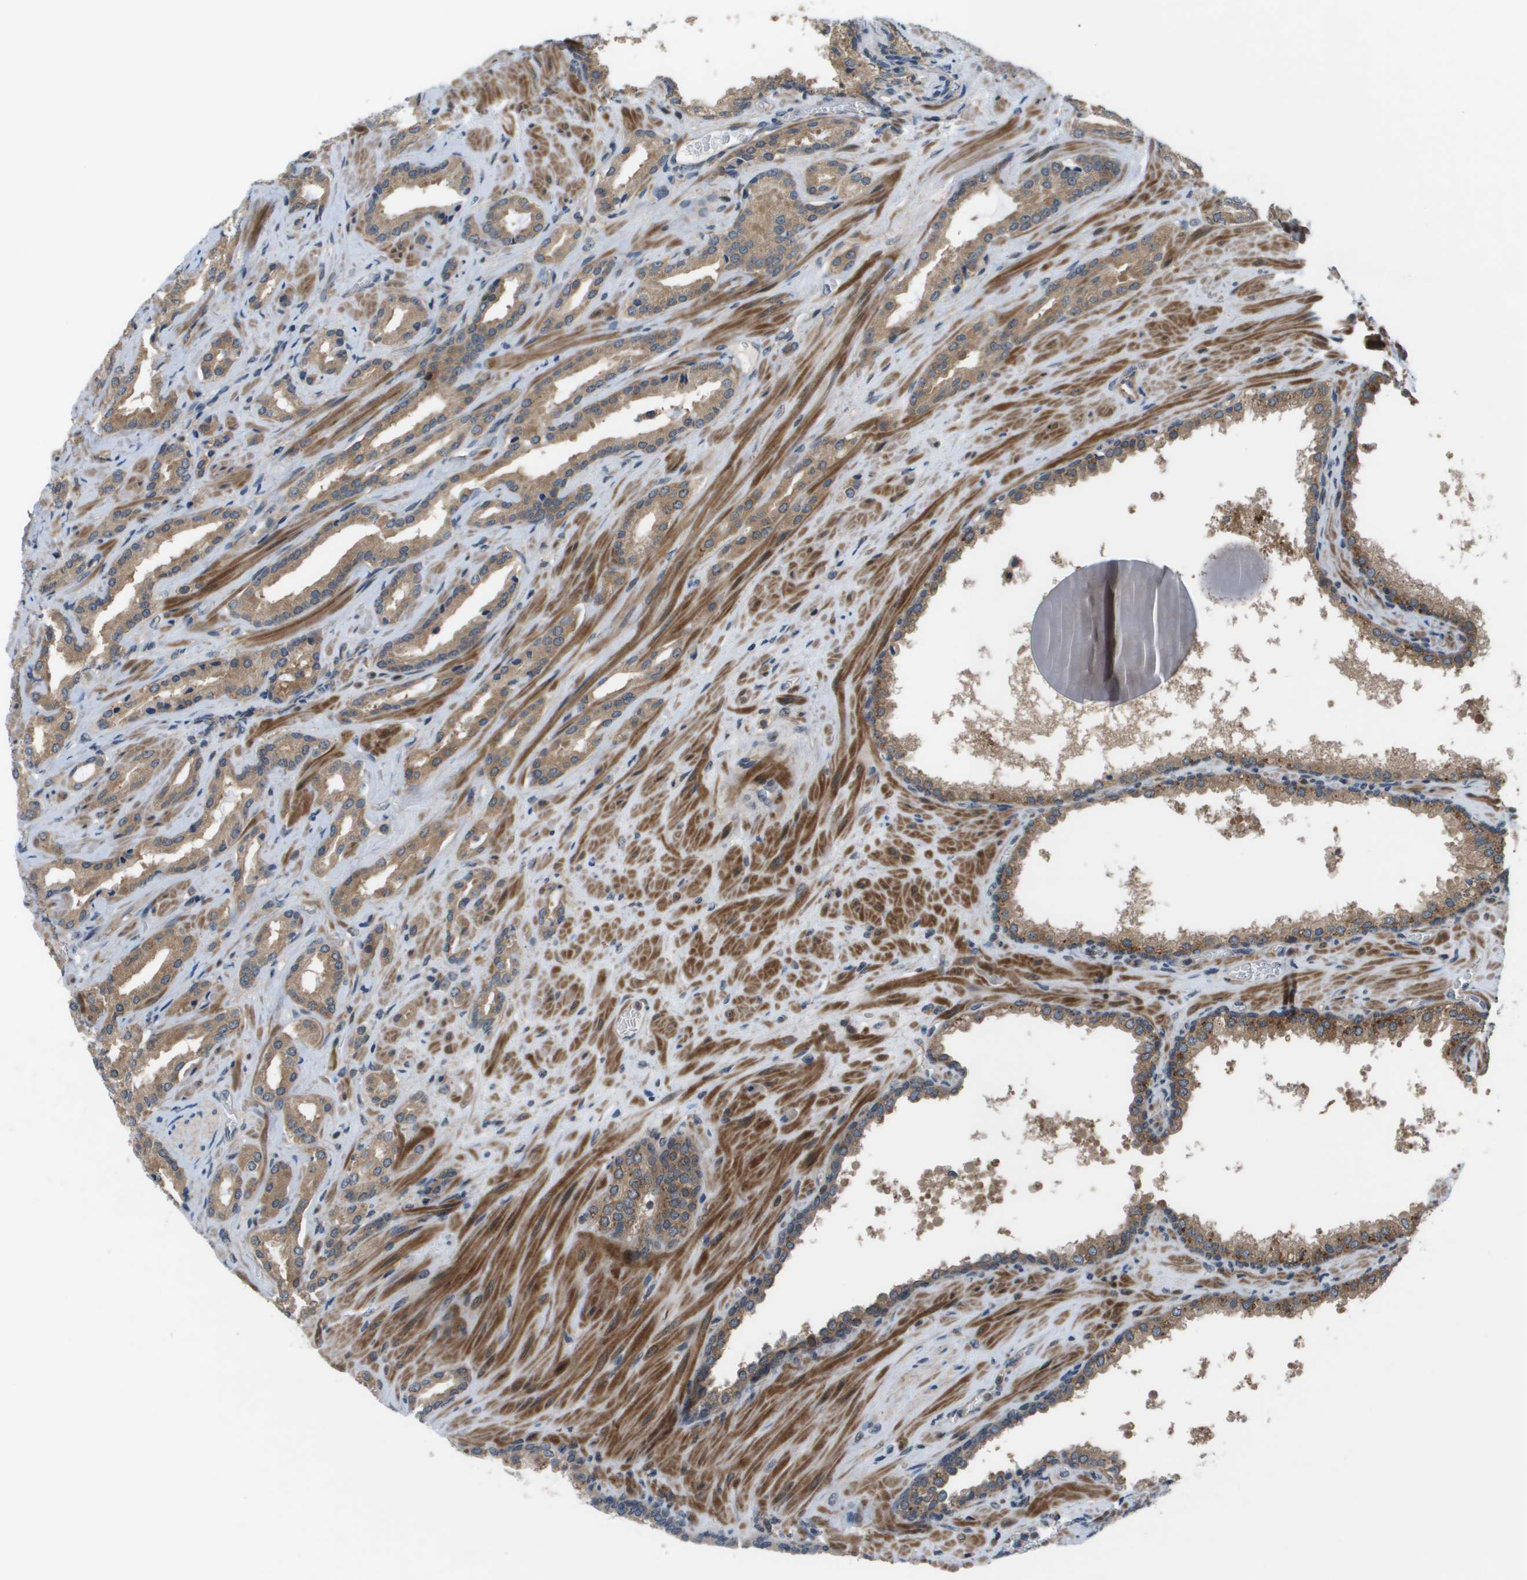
{"staining": {"intensity": "moderate", "quantity": ">75%", "location": "cytoplasmic/membranous"}, "tissue": "prostate cancer", "cell_type": "Tumor cells", "image_type": "cancer", "snomed": [{"axis": "morphology", "description": "Adenocarcinoma, High grade"}, {"axis": "topography", "description": "Prostate"}], "caption": "Prostate cancer tissue reveals moderate cytoplasmic/membranous expression in about >75% of tumor cells The protein of interest is shown in brown color, while the nuclei are stained blue.", "gene": "ENPP5", "patient": {"sex": "male", "age": 64}}